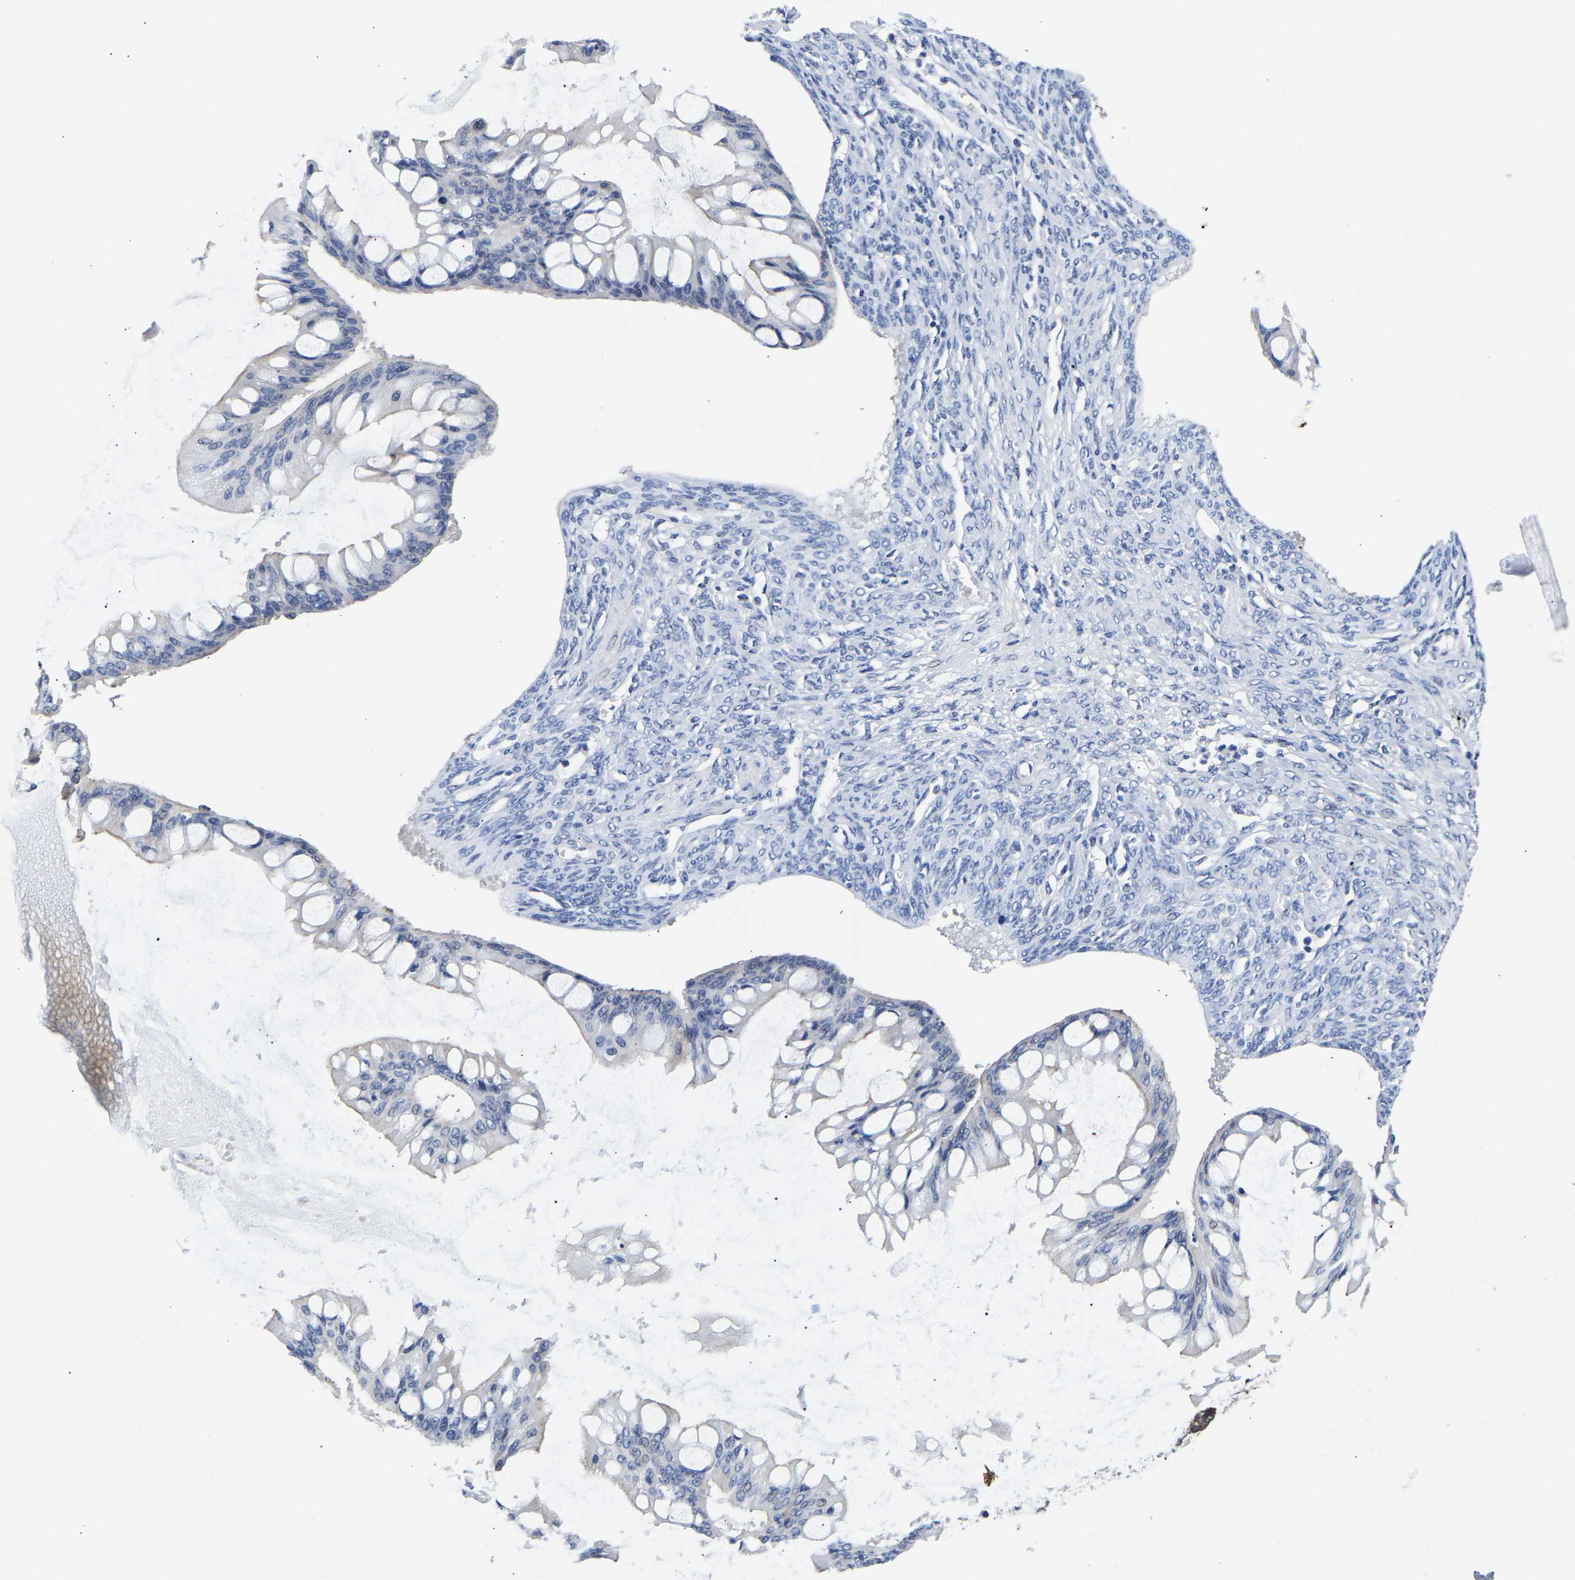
{"staining": {"intensity": "negative", "quantity": "none", "location": "none"}, "tissue": "ovarian cancer", "cell_type": "Tumor cells", "image_type": "cancer", "snomed": [{"axis": "morphology", "description": "Cystadenocarcinoma, mucinous, NOS"}, {"axis": "topography", "description": "Ovary"}], "caption": "Immunohistochemical staining of human mucinous cystadenocarcinoma (ovarian) exhibits no significant expression in tumor cells. The staining is performed using DAB brown chromogen with nuclei counter-stained in using hematoxylin.", "gene": "CCDC6", "patient": {"sex": "female", "age": 73}}